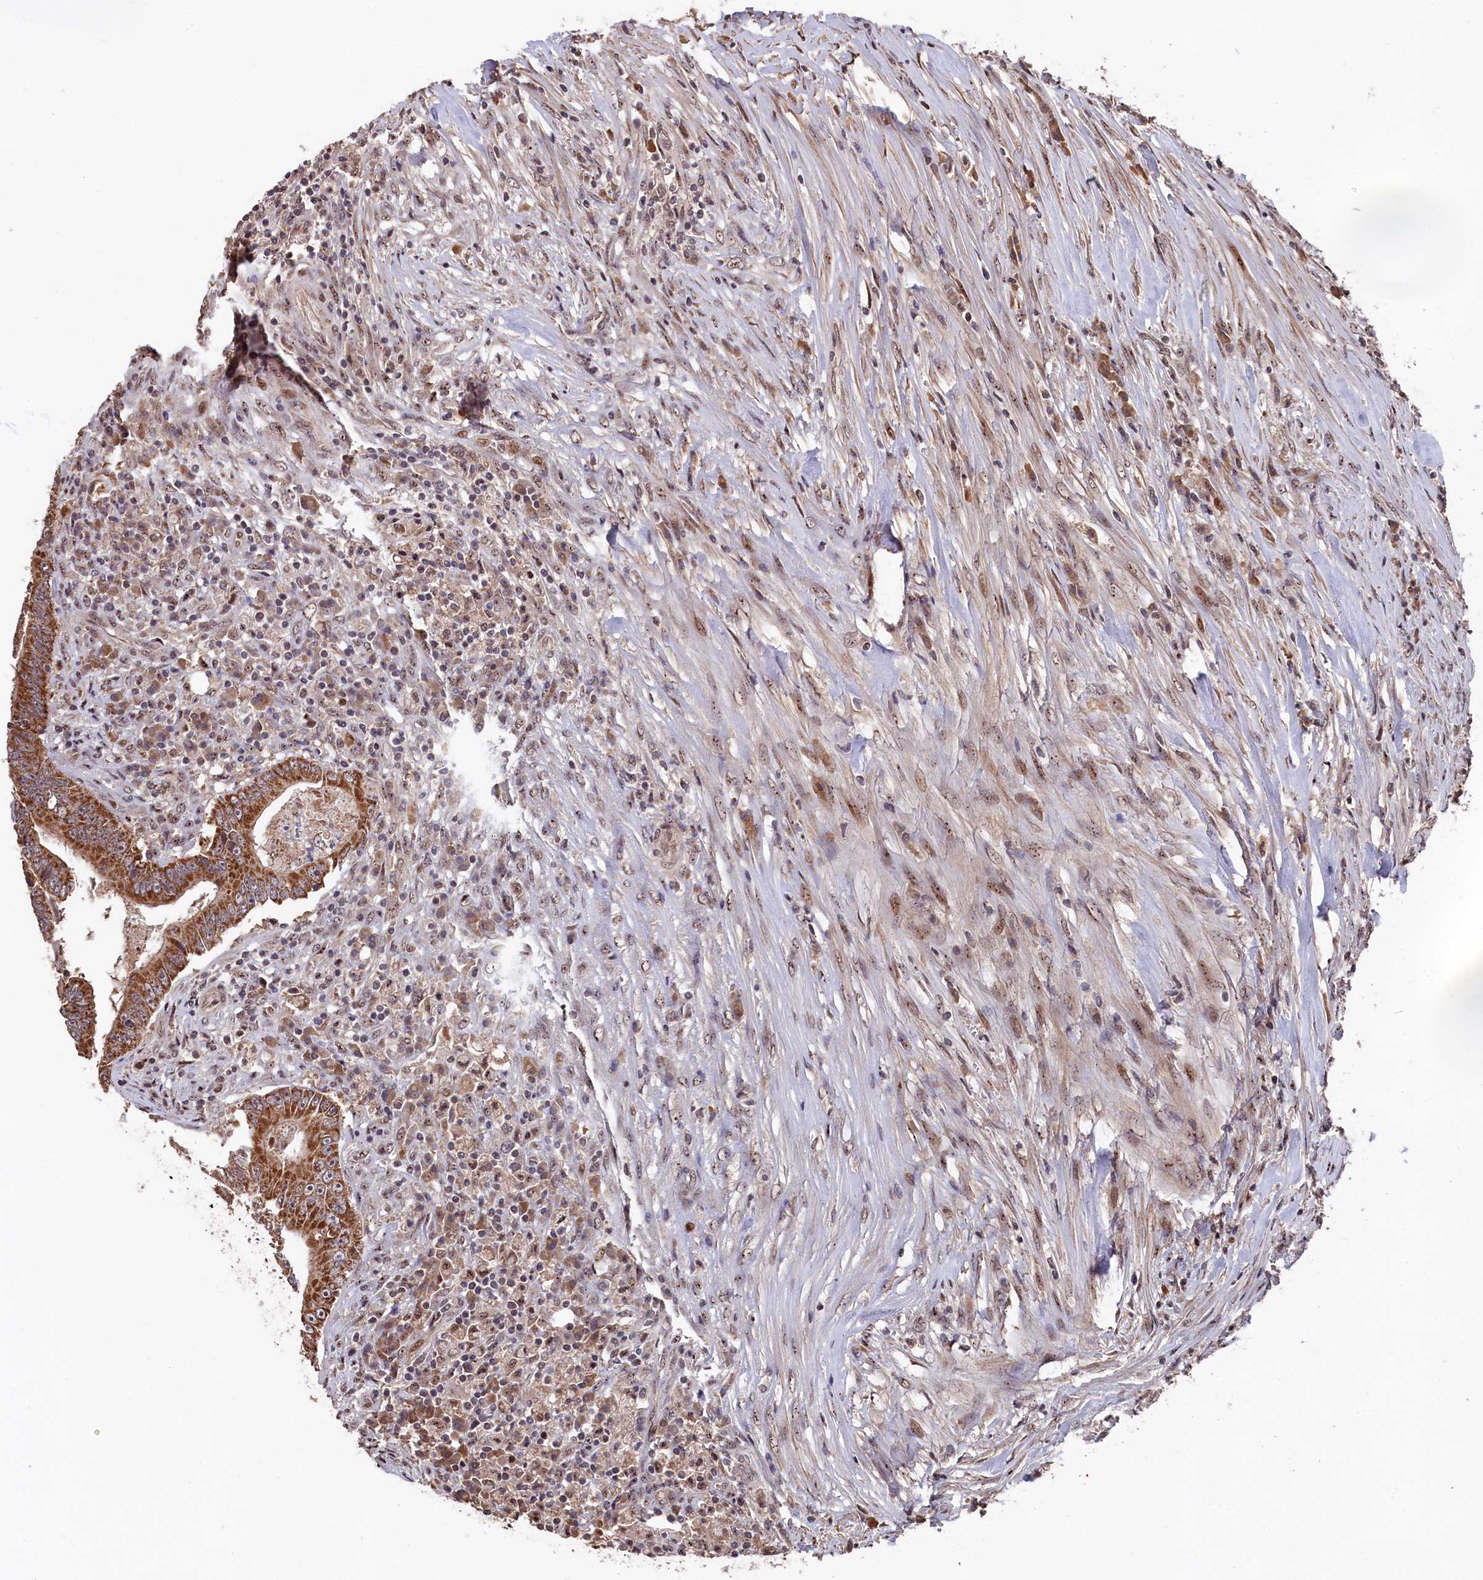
{"staining": {"intensity": "strong", "quantity": ">75%", "location": "cytoplasmic/membranous"}, "tissue": "colorectal cancer", "cell_type": "Tumor cells", "image_type": "cancer", "snomed": [{"axis": "morphology", "description": "Adenocarcinoma, NOS"}, {"axis": "topography", "description": "Colon"}], "caption": "Immunohistochemical staining of colorectal cancer demonstrates high levels of strong cytoplasmic/membranous protein expression in about >75% of tumor cells. The staining is performed using DAB (3,3'-diaminobenzidine) brown chromogen to label protein expression. The nuclei are counter-stained blue using hematoxylin.", "gene": "CLPX", "patient": {"sex": "male", "age": 83}}